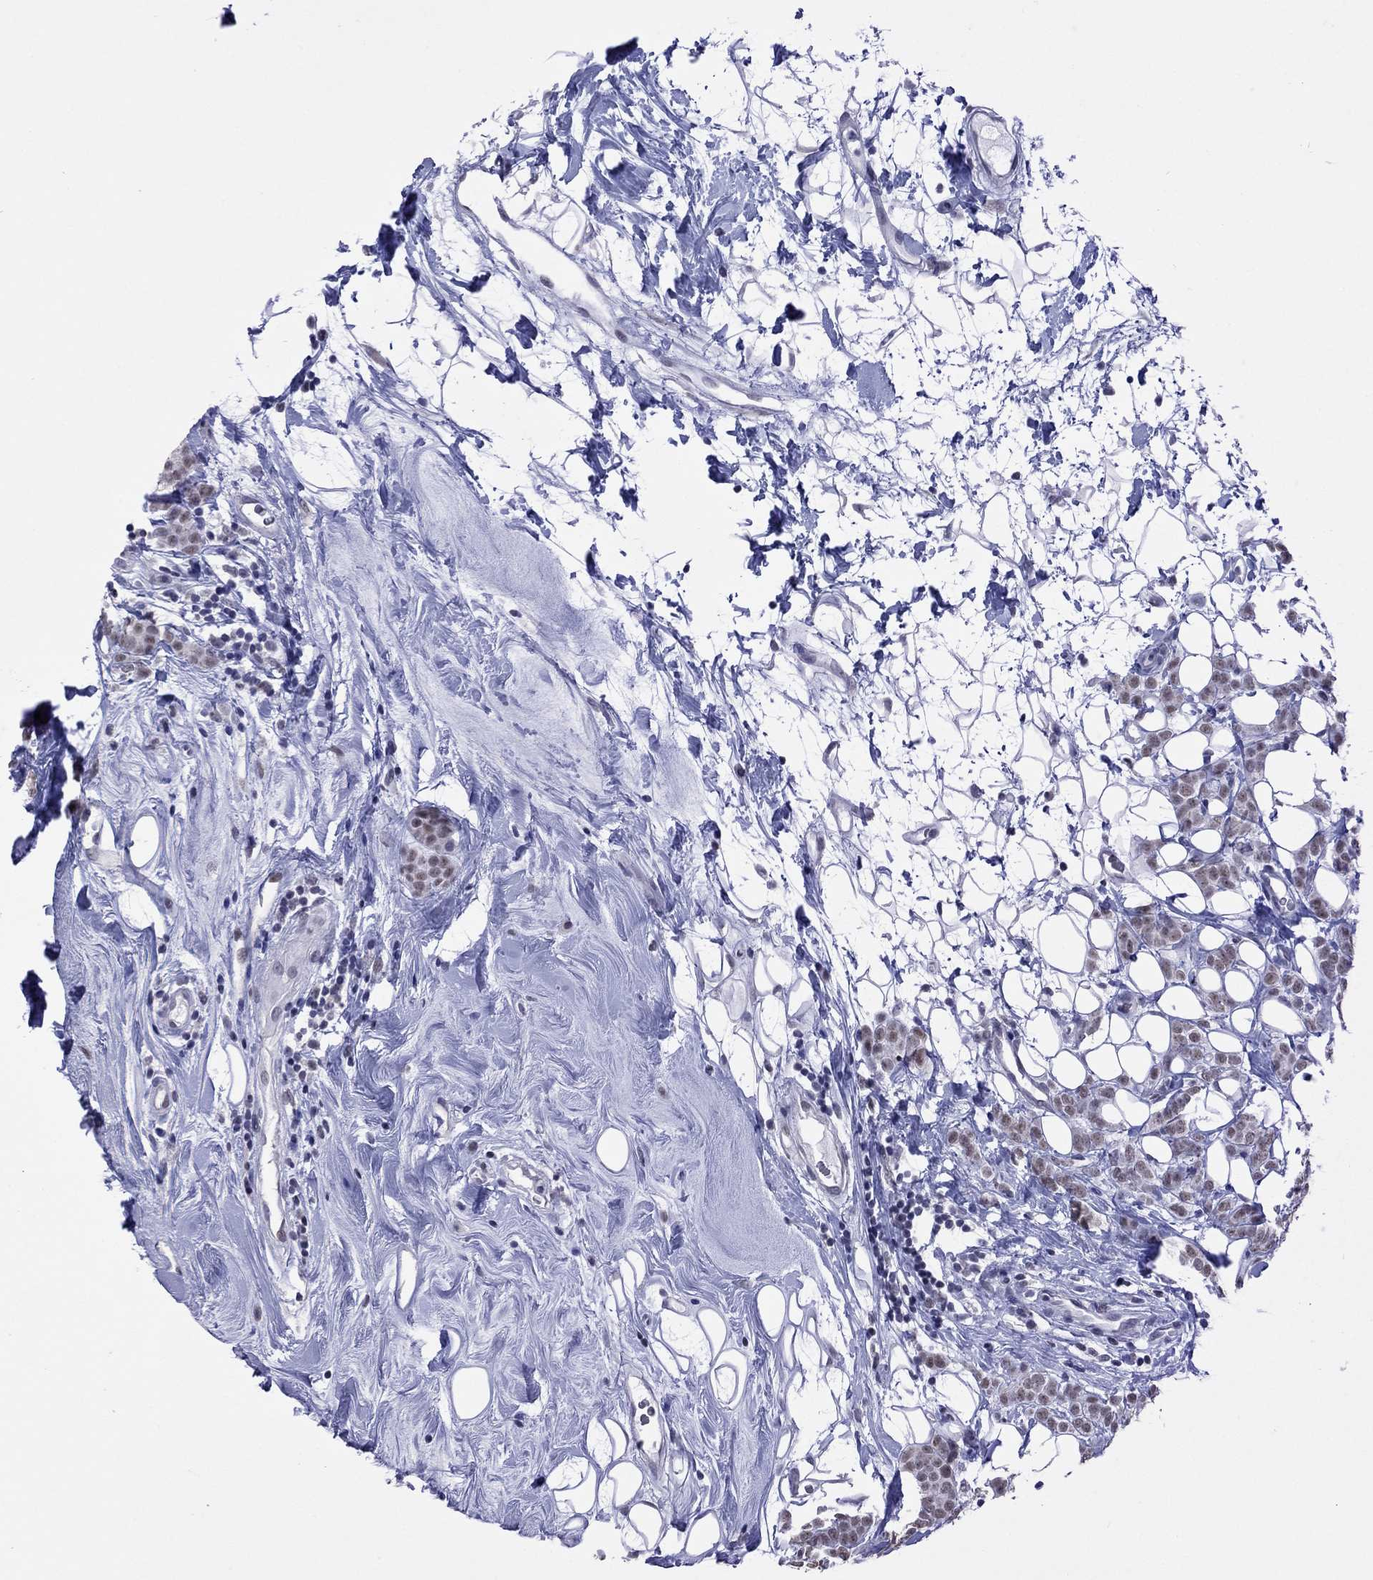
{"staining": {"intensity": "weak", "quantity": "25%-75%", "location": "nuclear"}, "tissue": "breast cancer", "cell_type": "Tumor cells", "image_type": "cancer", "snomed": [{"axis": "morphology", "description": "Lobular carcinoma"}, {"axis": "topography", "description": "Breast"}], "caption": "Immunohistochemical staining of human breast cancer (lobular carcinoma) exhibits low levels of weak nuclear protein positivity in about 25%-75% of tumor cells. Nuclei are stained in blue.", "gene": "PPP1R3A", "patient": {"sex": "female", "age": 49}}